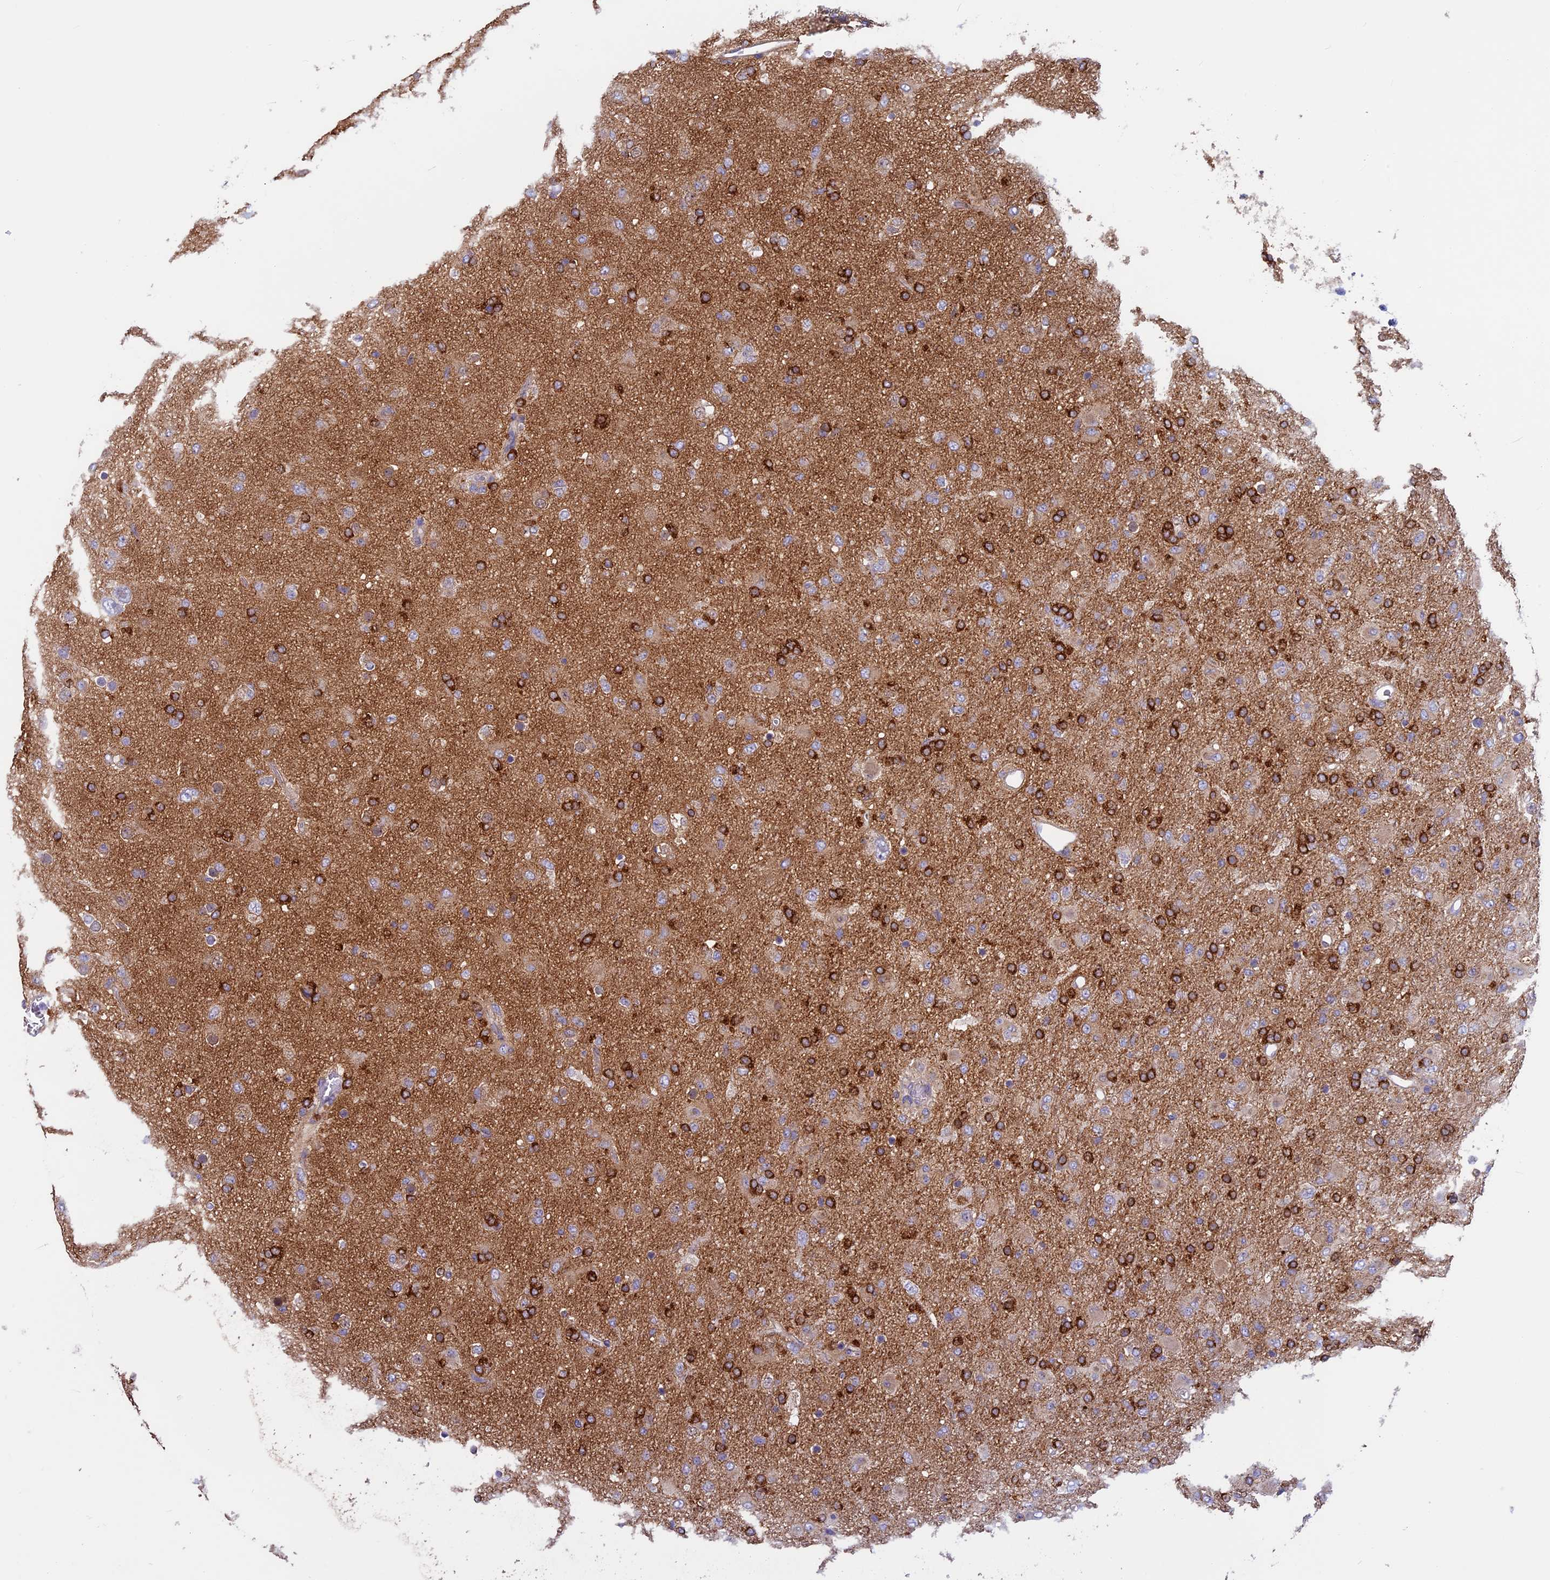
{"staining": {"intensity": "strong", "quantity": "<25%", "location": "cytoplasmic/membranous"}, "tissue": "glioma", "cell_type": "Tumor cells", "image_type": "cancer", "snomed": [{"axis": "morphology", "description": "Glioma, malignant, Low grade"}, {"axis": "topography", "description": "Brain"}], "caption": "An image showing strong cytoplasmic/membranous positivity in approximately <25% of tumor cells in malignant glioma (low-grade), as visualized by brown immunohistochemical staining.", "gene": "MFSD12", "patient": {"sex": "male", "age": 65}}